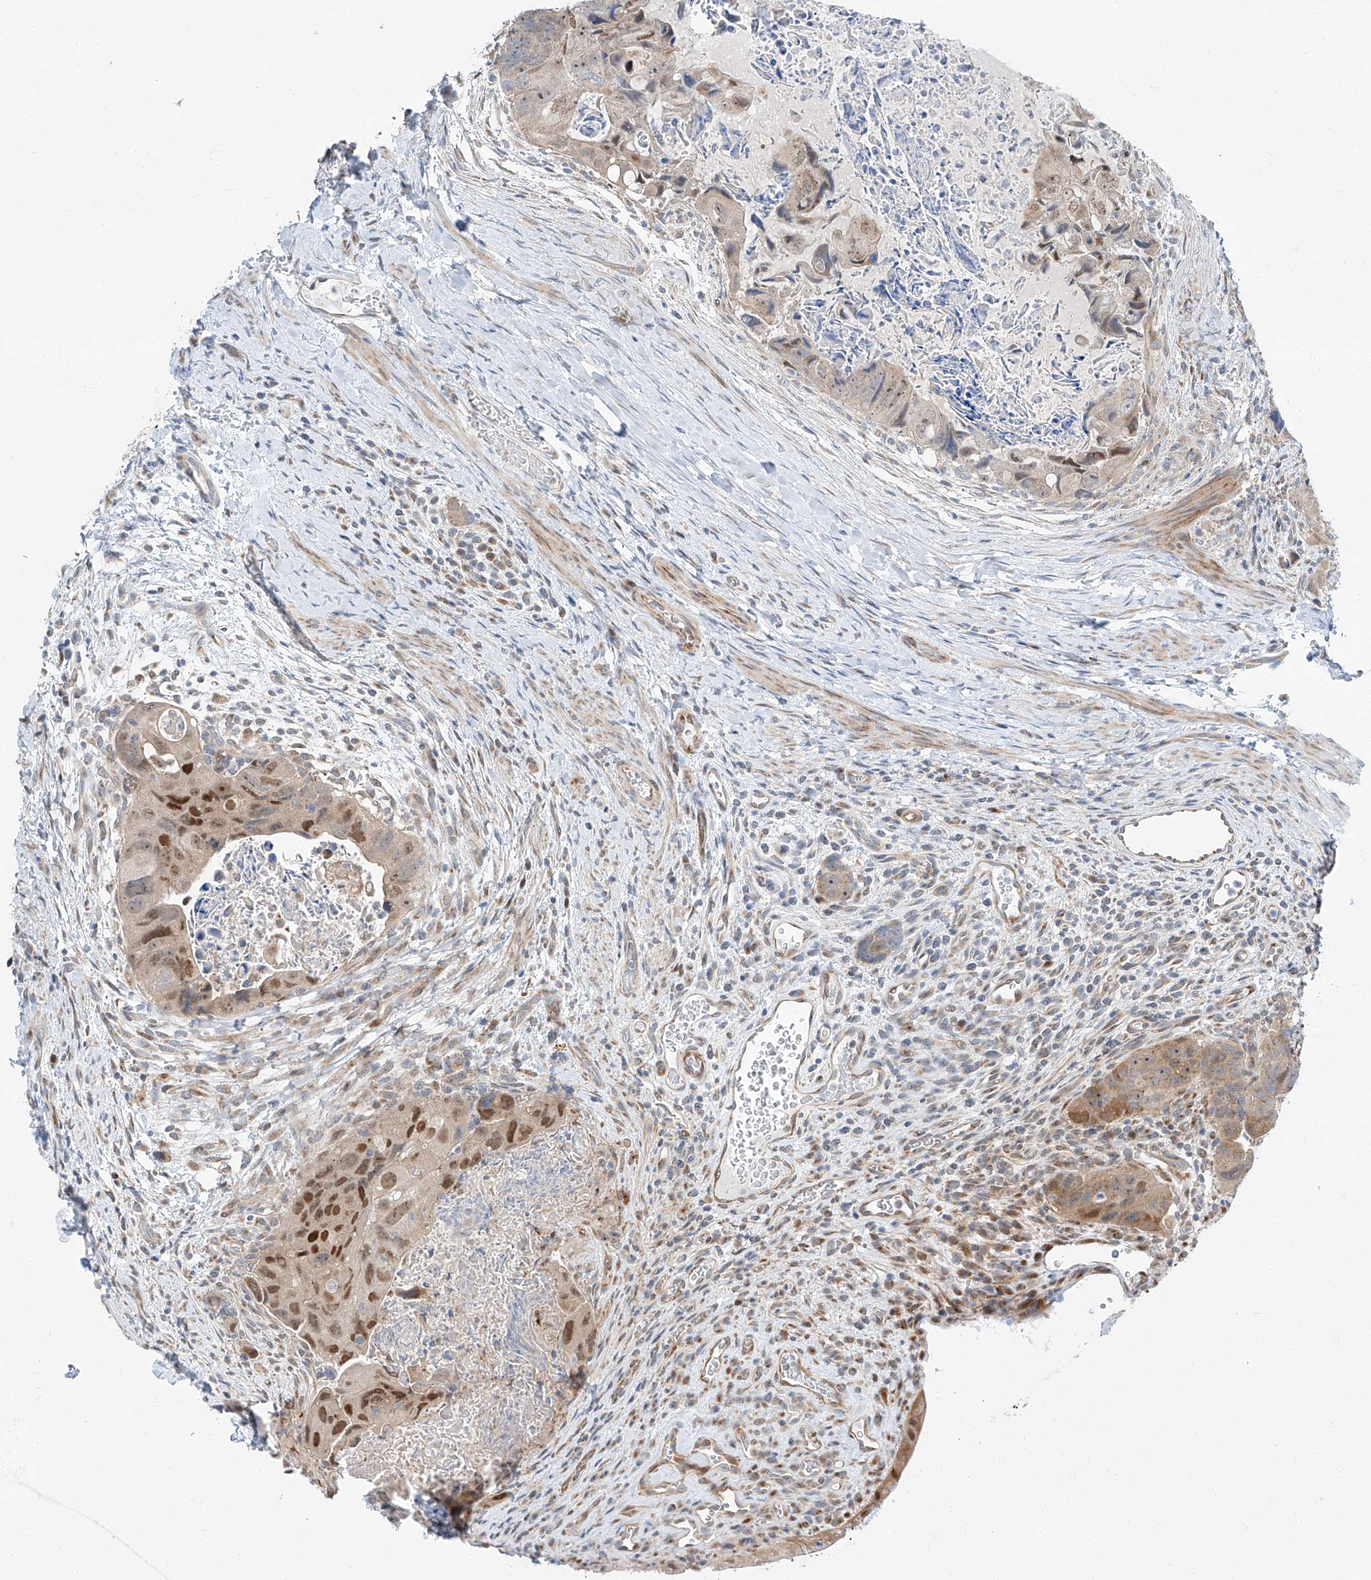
{"staining": {"intensity": "moderate", "quantity": ">75%", "location": "cytoplasmic/membranous,nuclear"}, "tissue": "colorectal cancer", "cell_type": "Tumor cells", "image_type": "cancer", "snomed": [{"axis": "morphology", "description": "Adenocarcinoma, NOS"}, {"axis": "topography", "description": "Rectum"}], "caption": "High-magnification brightfield microscopy of colorectal adenocarcinoma stained with DAB (3,3'-diaminobenzidine) (brown) and counterstained with hematoxylin (blue). tumor cells exhibit moderate cytoplasmic/membranous and nuclear positivity is appreciated in approximately>75% of cells.", "gene": "CLDND1", "patient": {"sex": "male", "age": 59}}